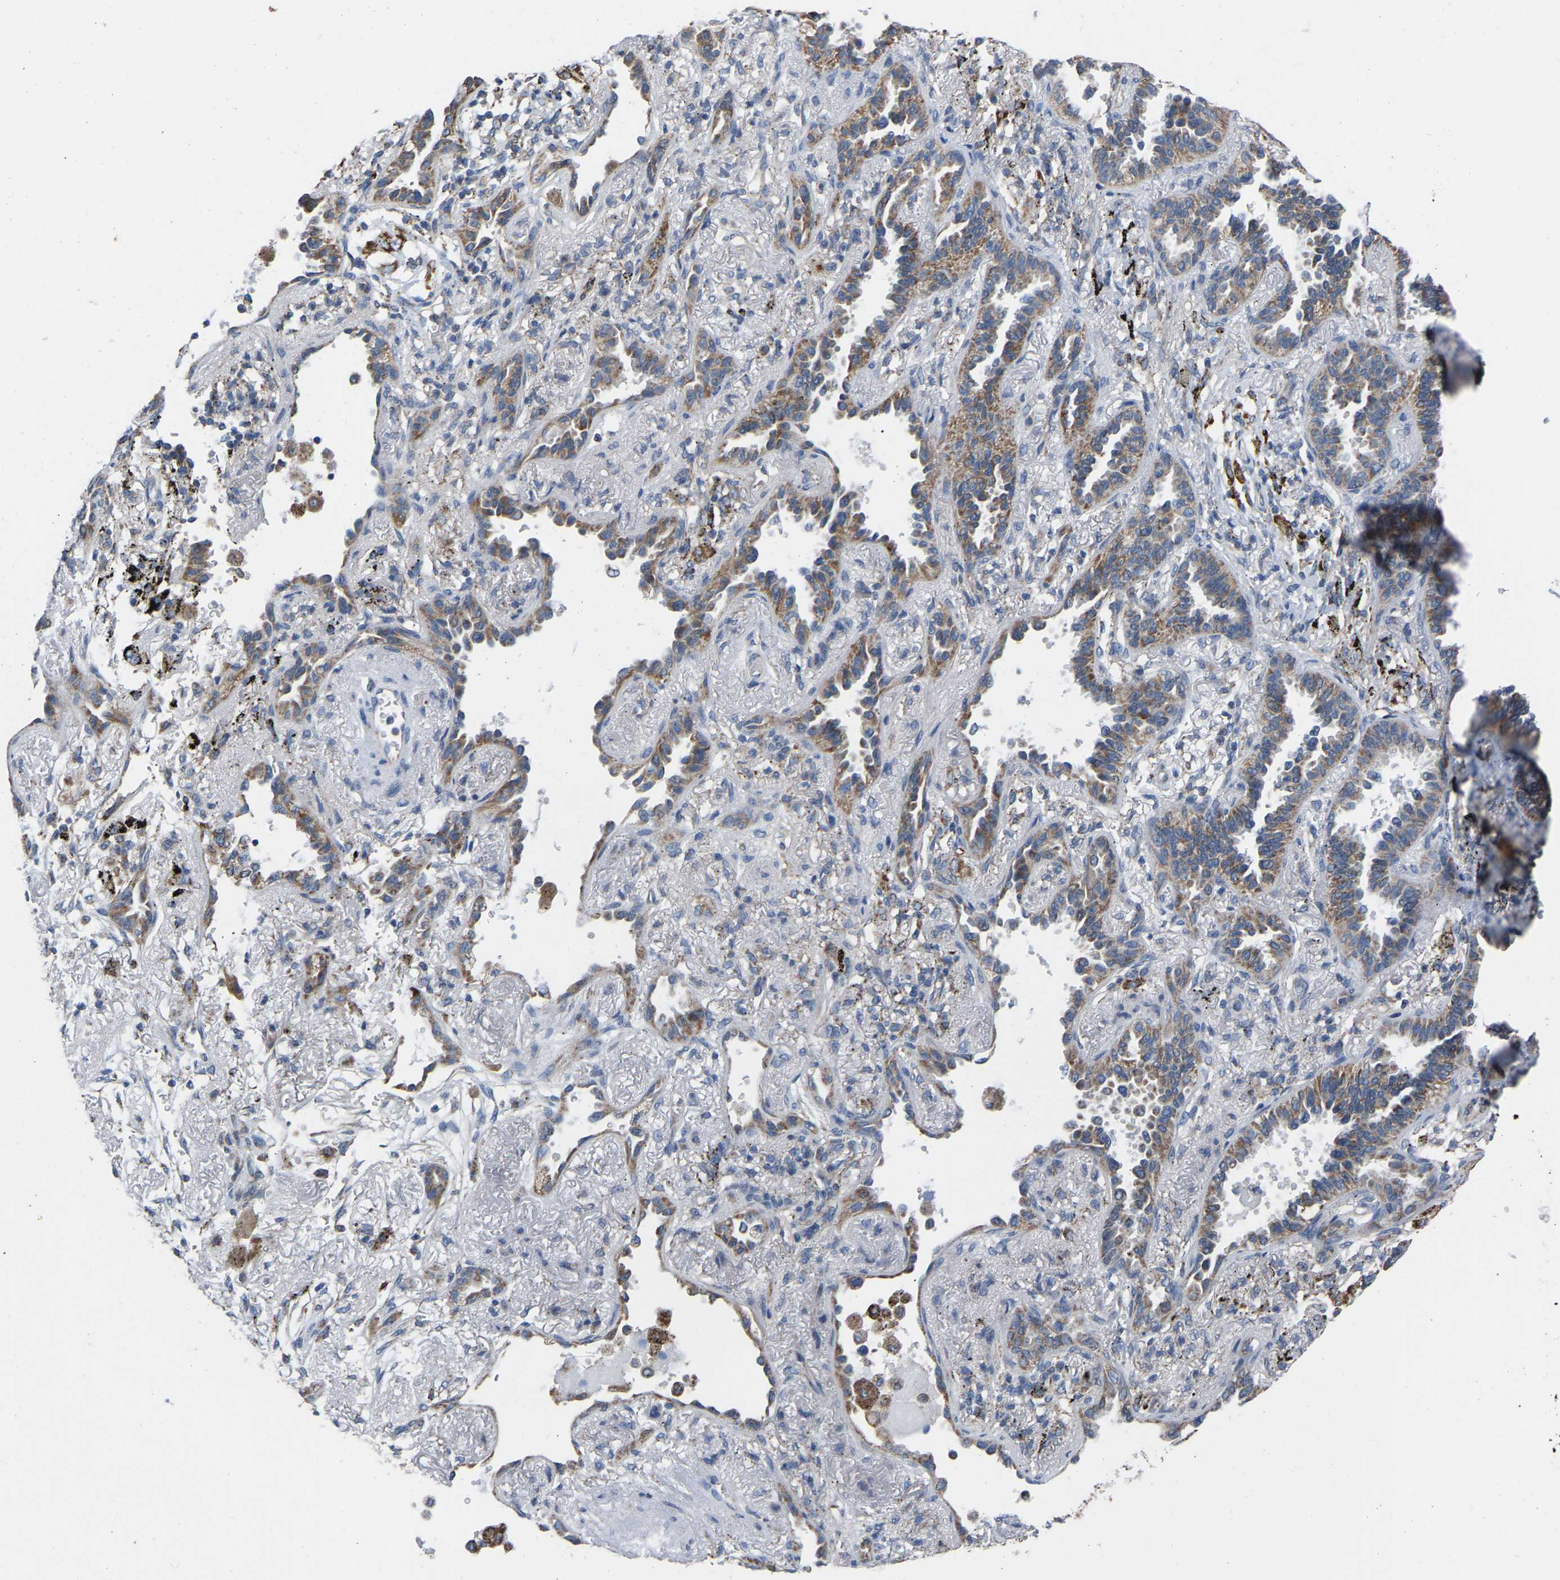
{"staining": {"intensity": "moderate", "quantity": "25%-75%", "location": "cytoplasmic/membranous"}, "tissue": "lung cancer", "cell_type": "Tumor cells", "image_type": "cancer", "snomed": [{"axis": "morphology", "description": "Adenocarcinoma, NOS"}, {"axis": "topography", "description": "Lung"}], "caption": "Immunohistochemical staining of lung cancer (adenocarcinoma) shows medium levels of moderate cytoplasmic/membranous positivity in approximately 25%-75% of tumor cells. (IHC, brightfield microscopy, high magnification).", "gene": "BCL10", "patient": {"sex": "male", "age": 59}}